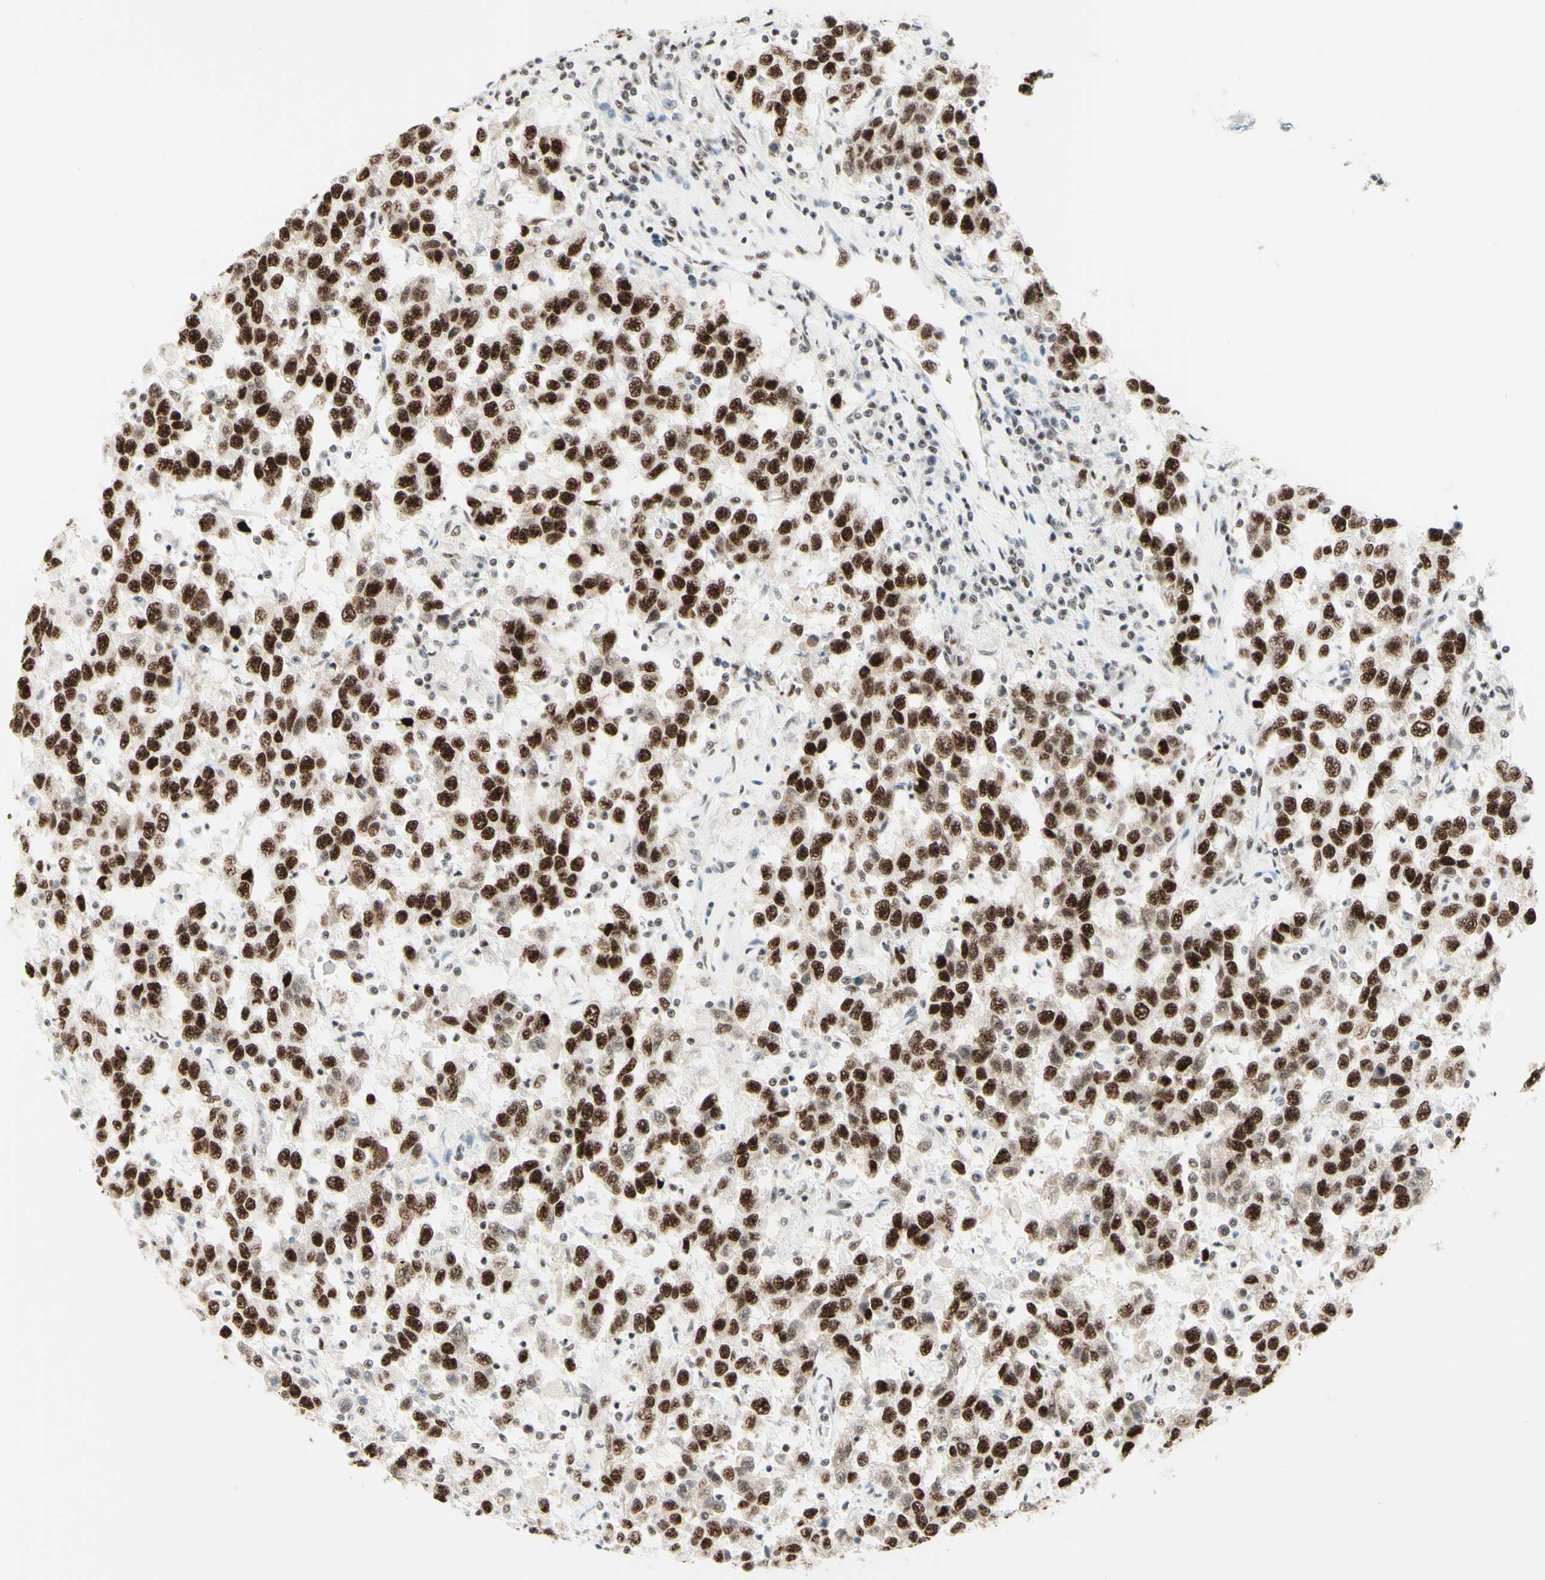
{"staining": {"intensity": "strong", "quantity": ">75%", "location": "nuclear"}, "tissue": "testis cancer", "cell_type": "Tumor cells", "image_type": "cancer", "snomed": [{"axis": "morphology", "description": "Seminoma, NOS"}, {"axis": "topography", "description": "Testis"}], "caption": "Strong nuclear protein positivity is identified in approximately >75% of tumor cells in testis seminoma.", "gene": "WTAP", "patient": {"sex": "male", "age": 41}}